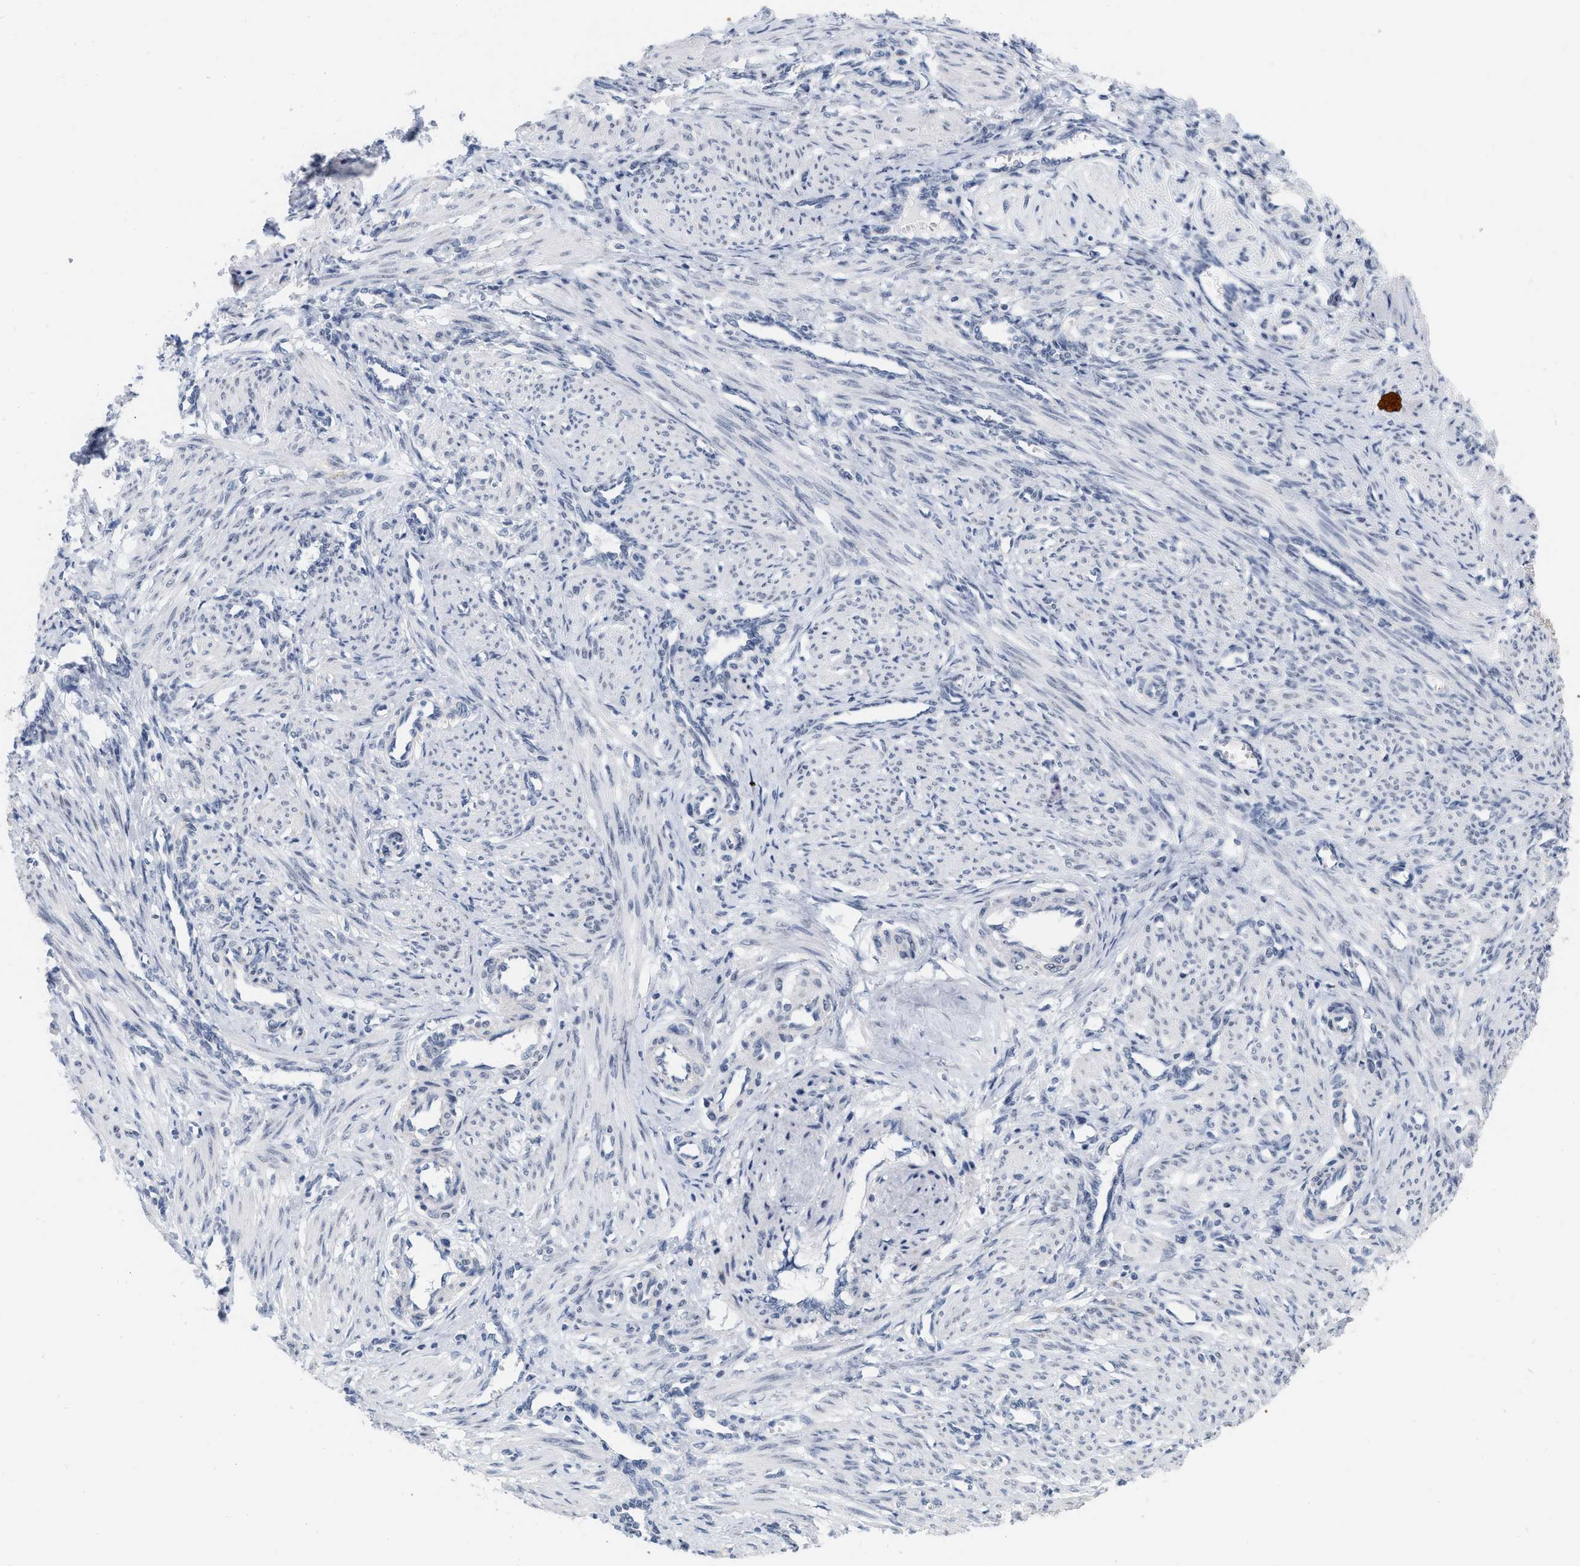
{"staining": {"intensity": "negative", "quantity": "none", "location": "none"}, "tissue": "smooth muscle", "cell_type": "Smooth muscle cells", "image_type": "normal", "snomed": [{"axis": "morphology", "description": "Normal tissue, NOS"}, {"axis": "topography", "description": "Endometrium"}], "caption": "The immunohistochemistry histopathology image has no significant staining in smooth muscle cells of smooth muscle. Brightfield microscopy of IHC stained with DAB (brown) and hematoxylin (blue), captured at high magnification.", "gene": "XIRP1", "patient": {"sex": "female", "age": 33}}